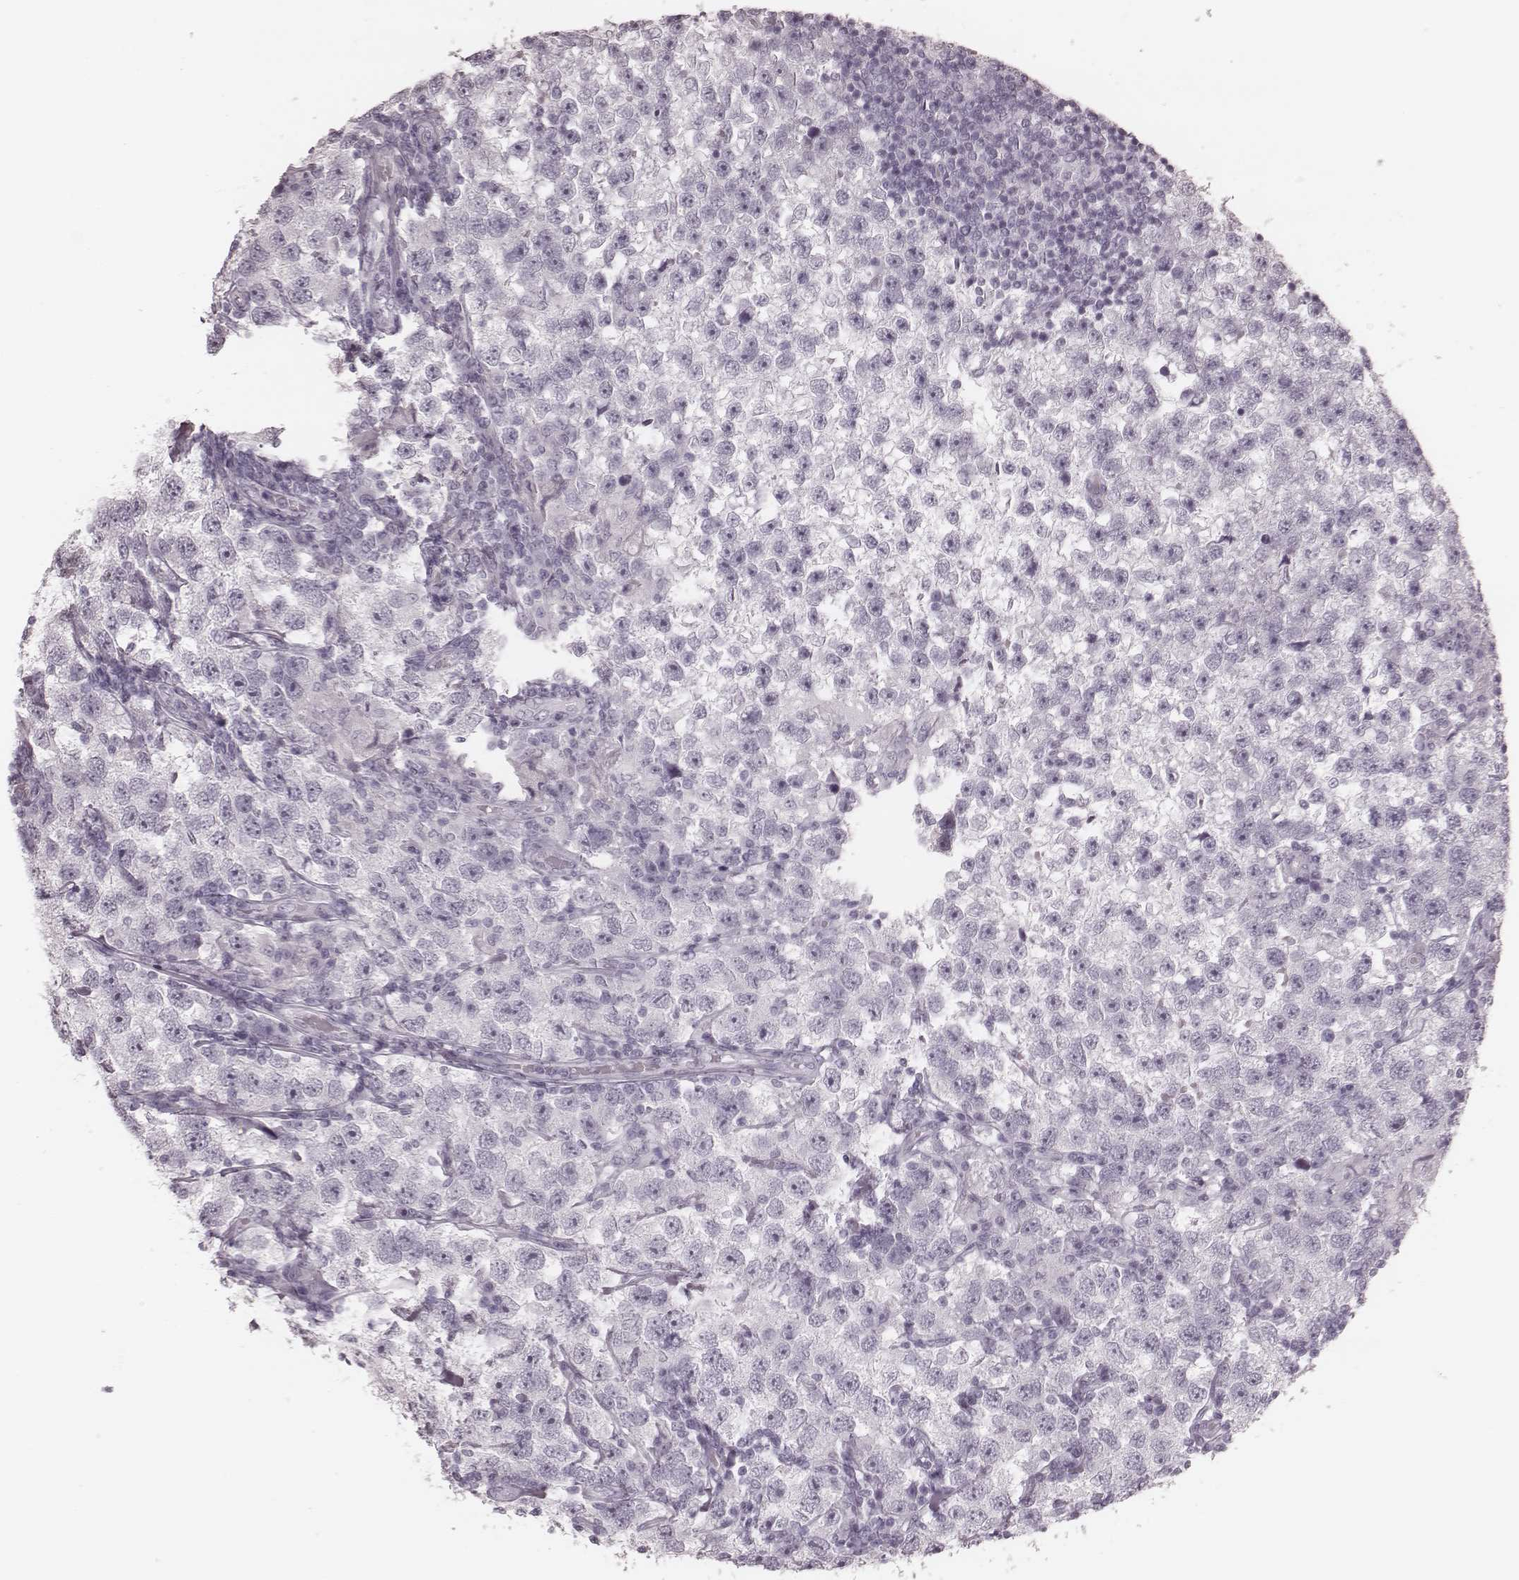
{"staining": {"intensity": "negative", "quantity": "none", "location": "none"}, "tissue": "testis cancer", "cell_type": "Tumor cells", "image_type": "cancer", "snomed": [{"axis": "morphology", "description": "Seminoma, NOS"}, {"axis": "topography", "description": "Testis"}], "caption": "An immunohistochemistry micrograph of testis cancer (seminoma) is shown. There is no staining in tumor cells of testis cancer (seminoma). The staining is performed using DAB brown chromogen with nuclei counter-stained in using hematoxylin.", "gene": "KRT74", "patient": {"sex": "male", "age": 26}}